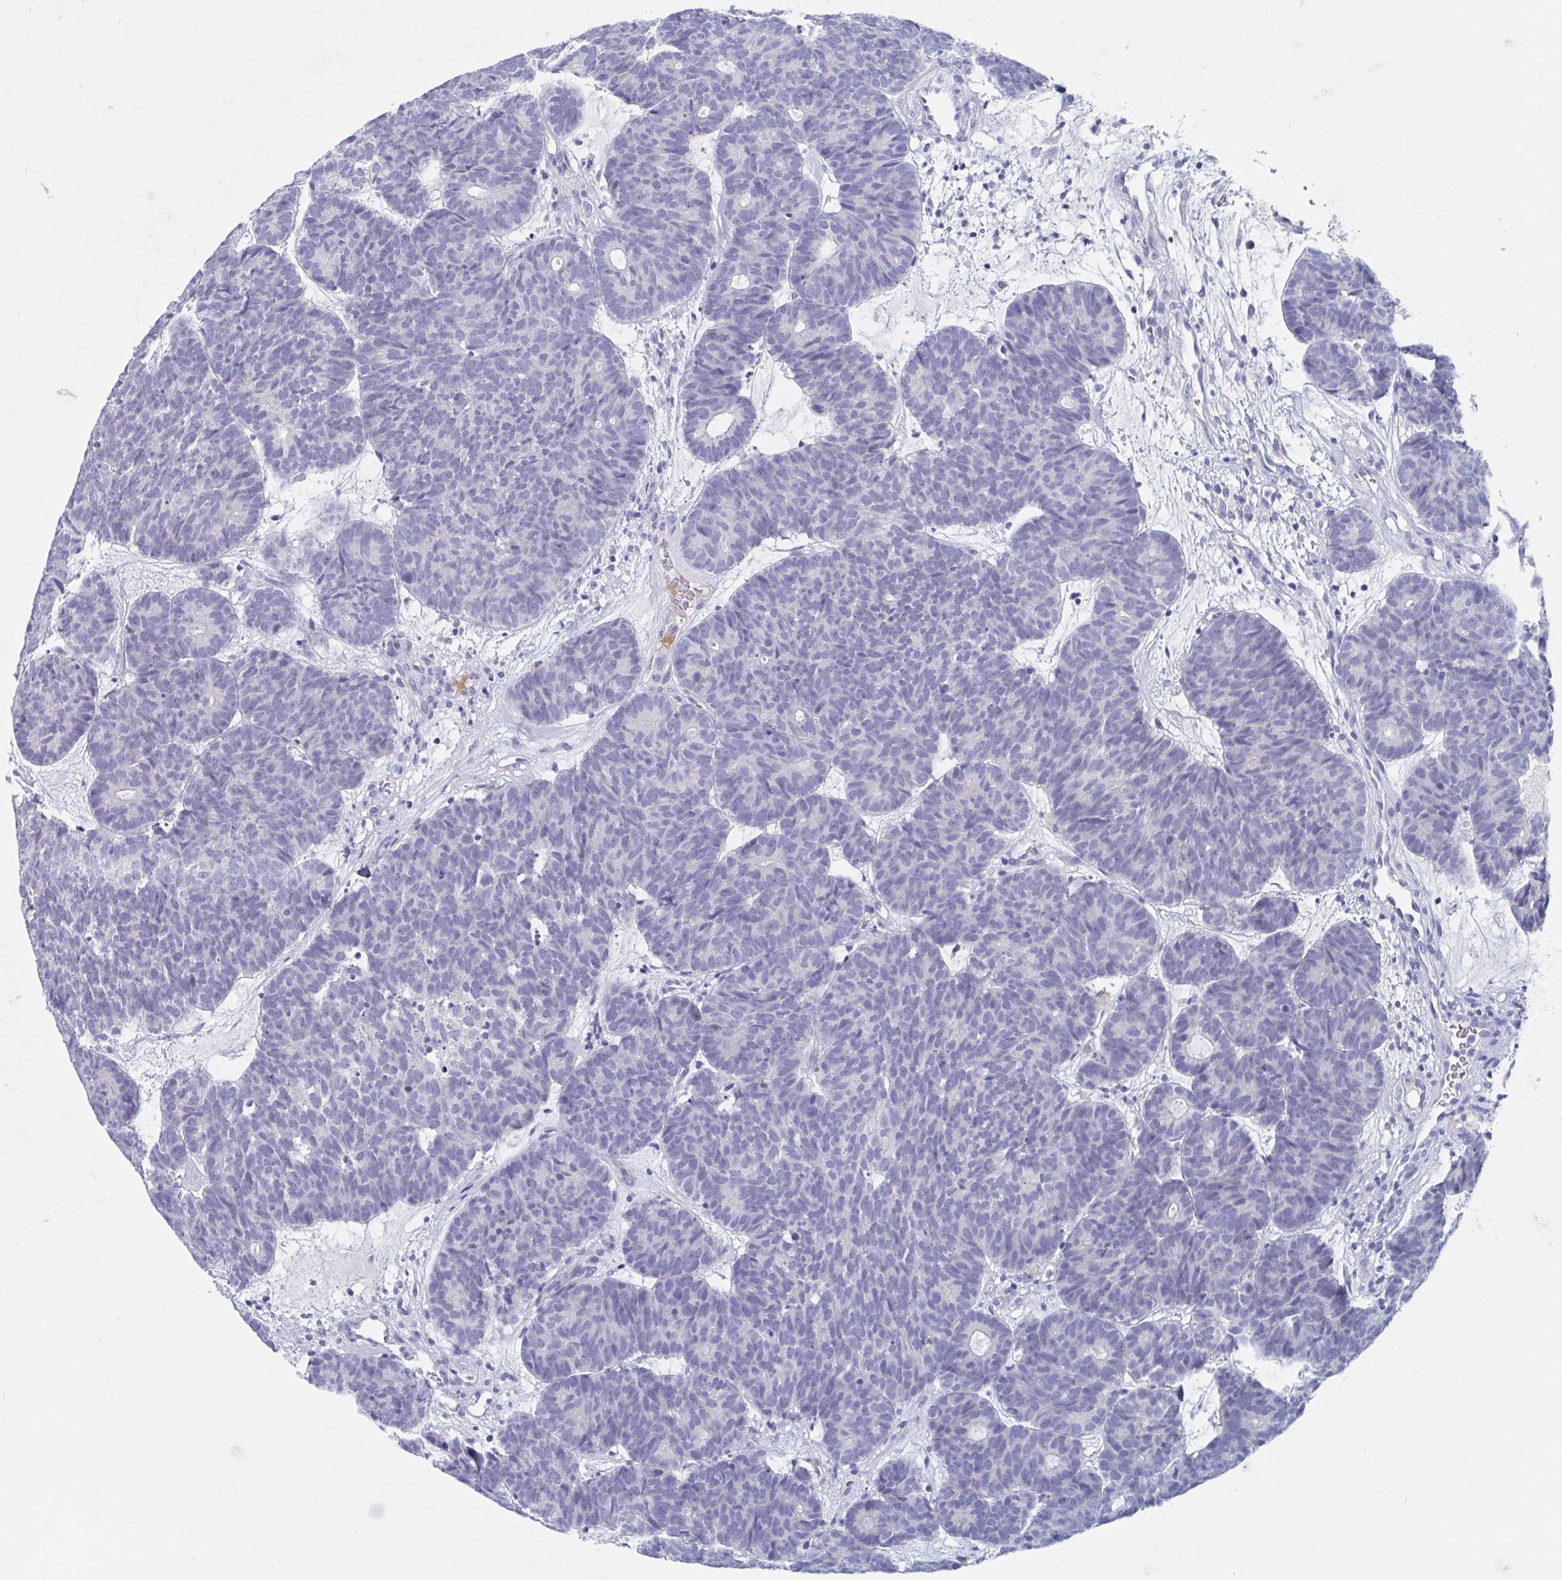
{"staining": {"intensity": "negative", "quantity": "none", "location": "none"}, "tissue": "head and neck cancer", "cell_type": "Tumor cells", "image_type": "cancer", "snomed": [{"axis": "morphology", "description": "Adenocarcinoma, NOS"}, {"axis": "topography", "description": "Head-Neck"}], "caption": "An immunohistochemistry (IHC) histopathology image of head and neck cancer (adenocarcinoma) is shown. There is no staining in tumor cells of head and neck cancer (adenocarcinoma).", "gene": "NT5C3B", "patient": {"sex": "female", "age": 81}}